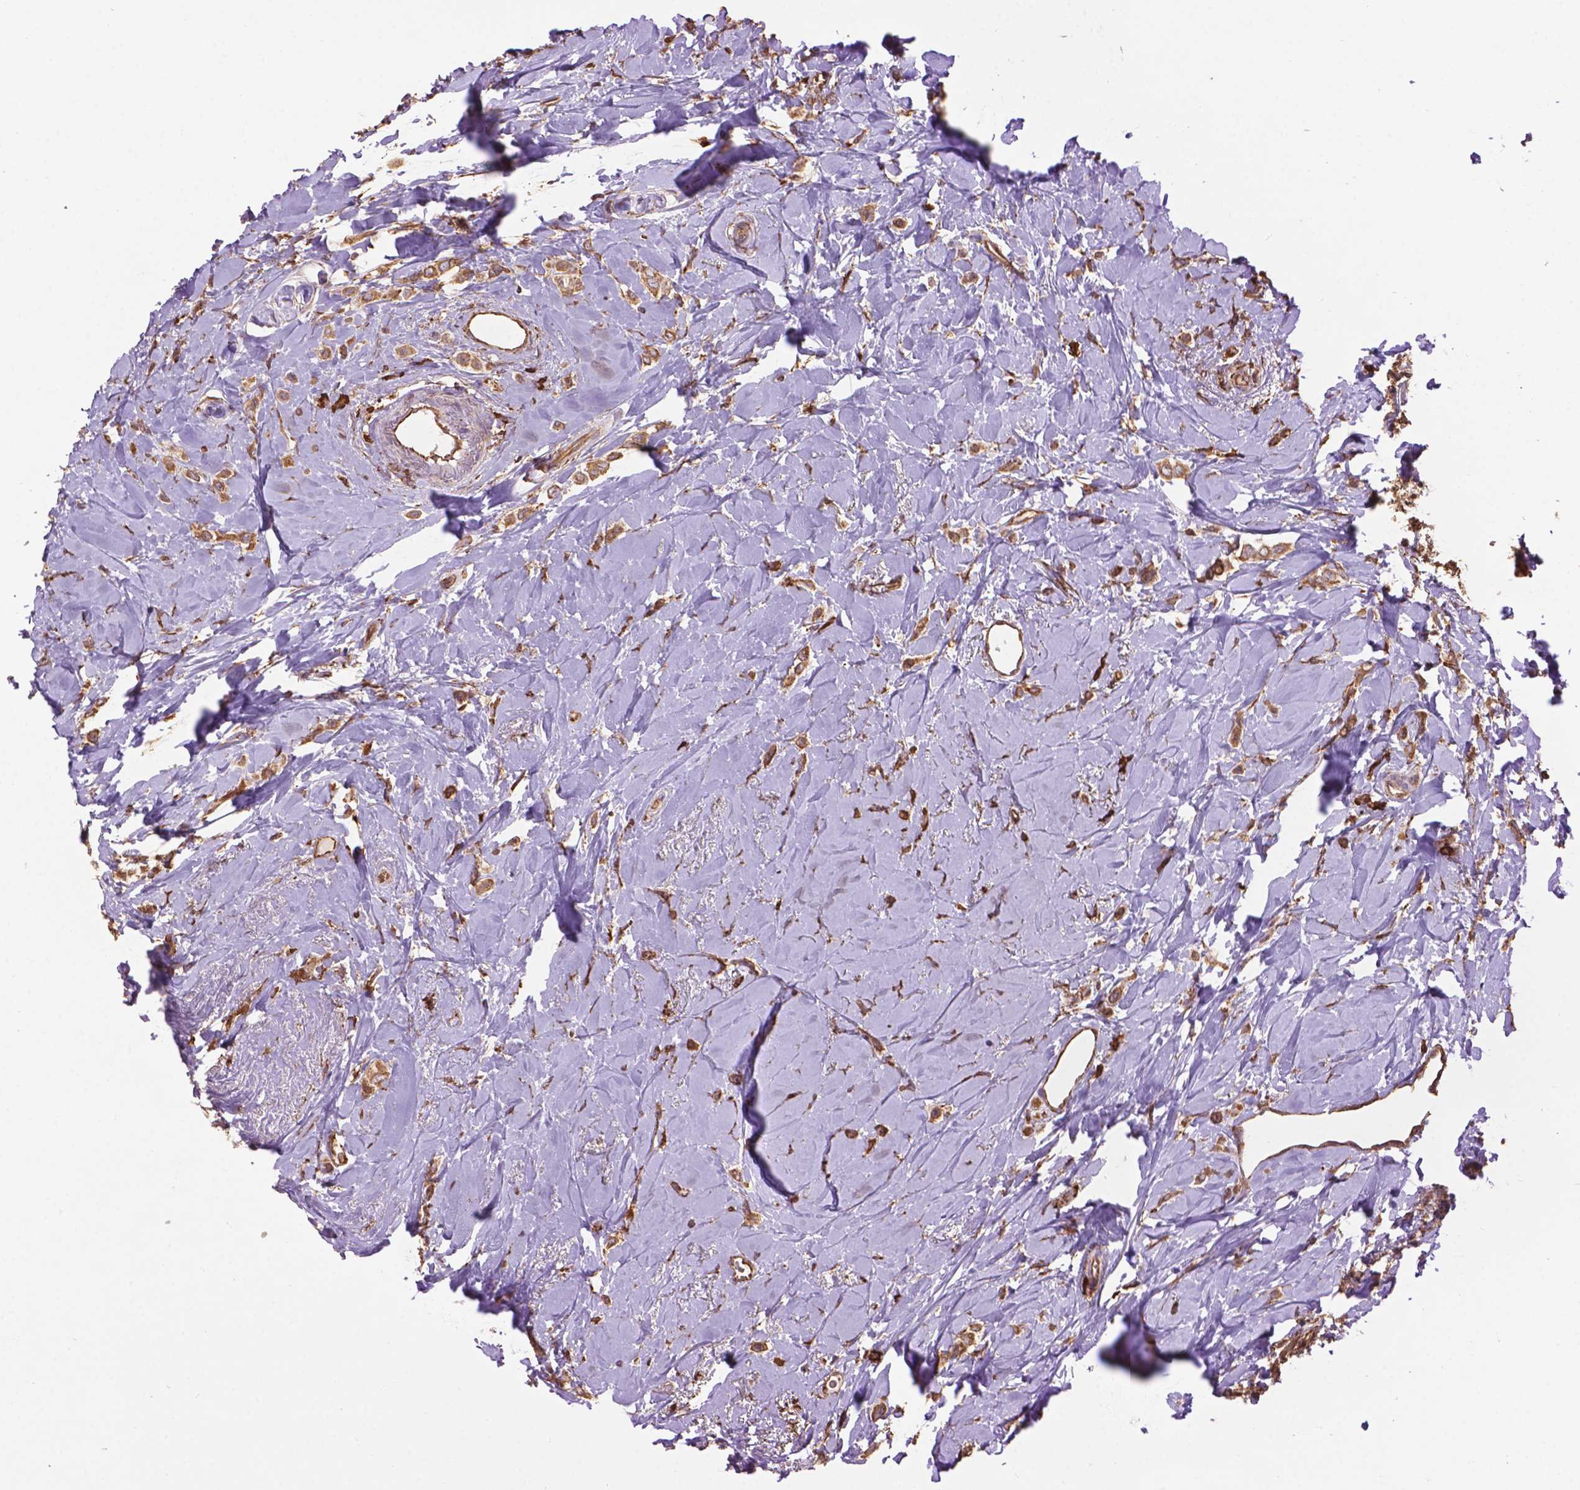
{"staining": {"intensity": "moderate", "quantity": ">75%", "location": "cytoplasmic/membranous"}, "tissue": "breast cancer", "cell_type": "Tumor cells", "image_type": "cancer", "snomed": [{"axis": "morphology", "description": "Lobular carcinoma"}, {"axis": "topography", "description": "Breast"}], "caption": "Protein positivity by immunohistochemistry reveals moderate cytoplasmic/membranous expression in approximately >75% of tumor cells in breast cancer.", "gene": "PPP2R5E", "patient": {"sex": "female", "age": 66}}